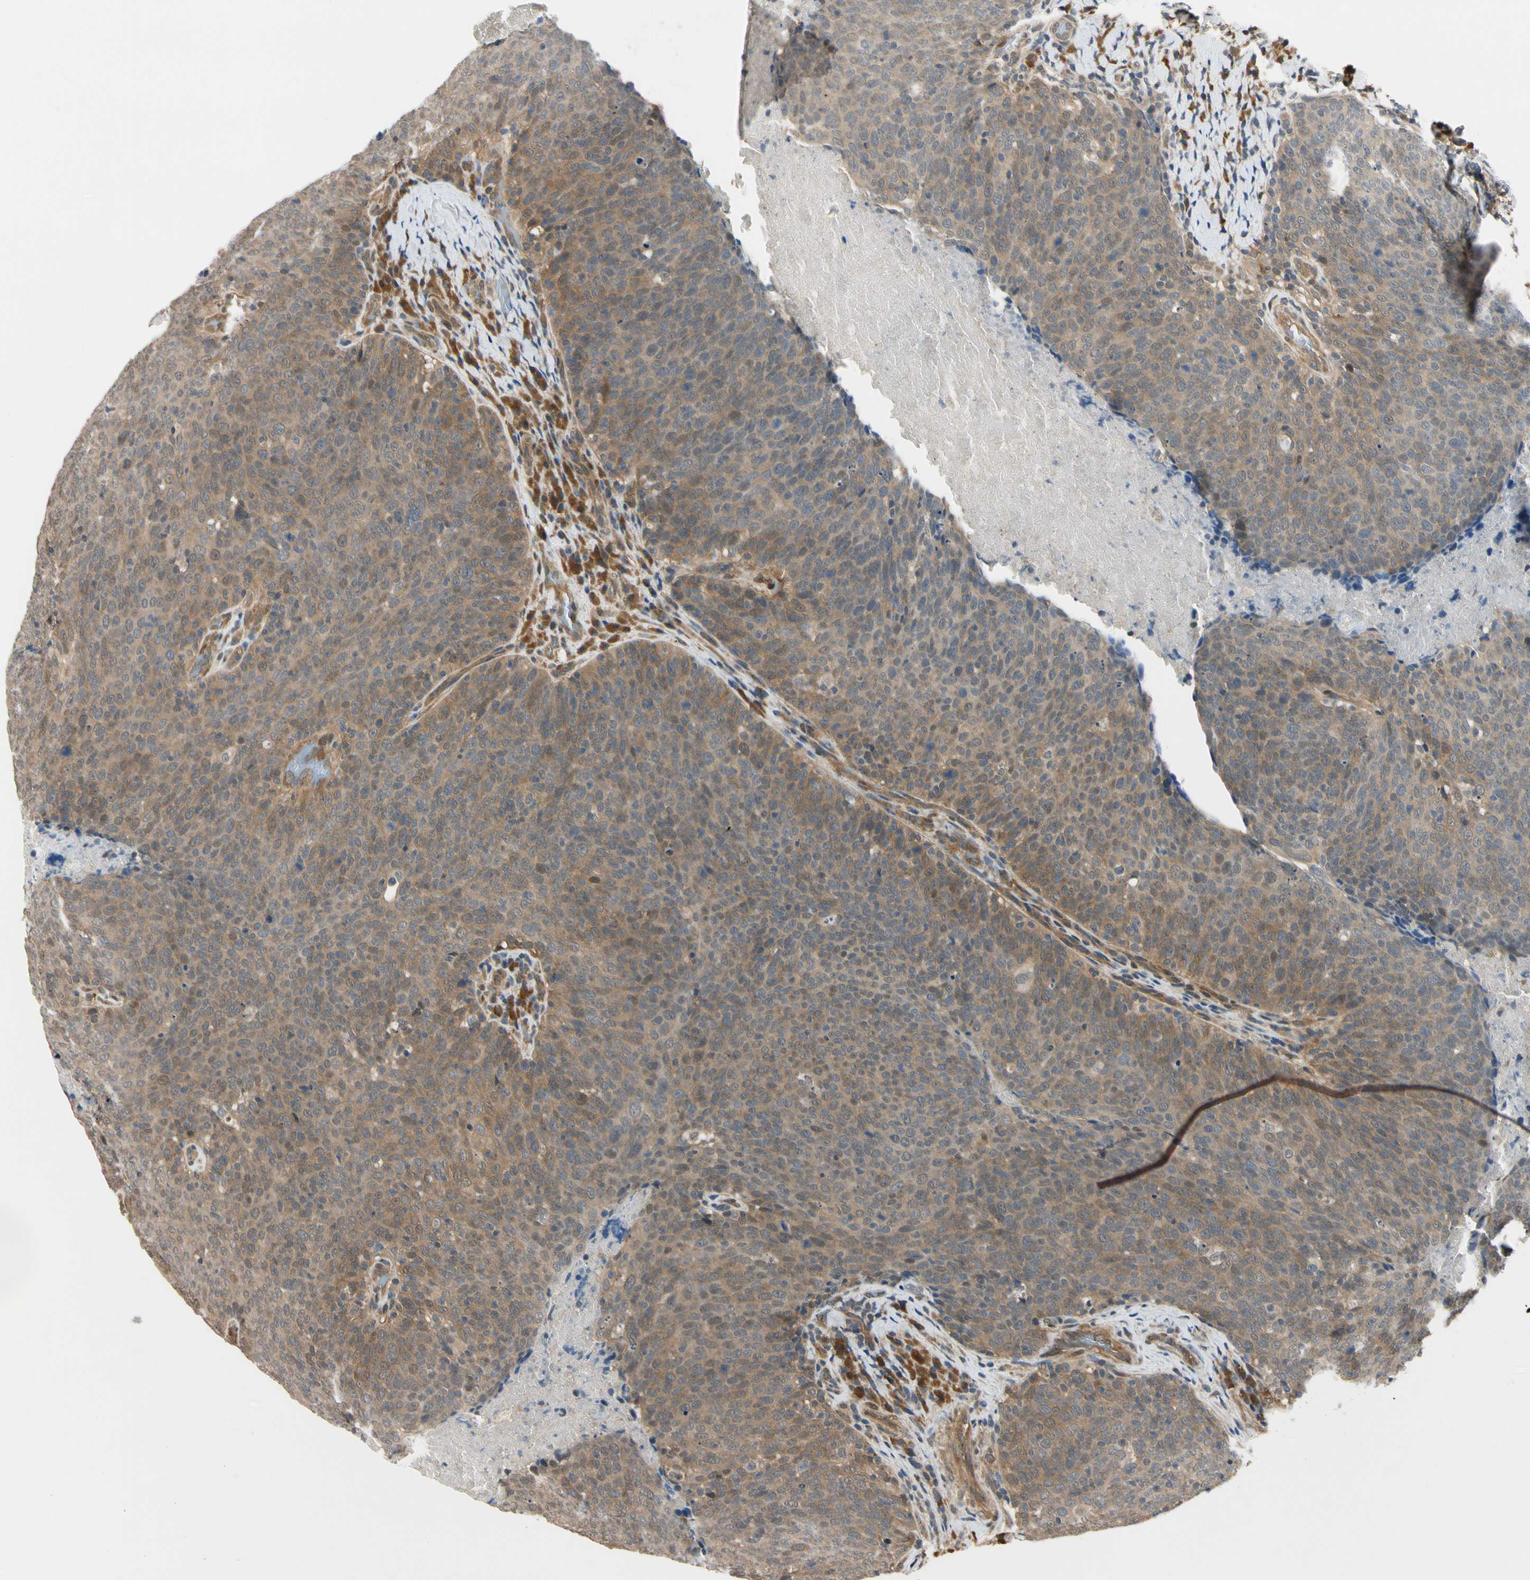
{"staining": {"intensity": "weak", "quantity": ">75%", "location": "cytoplasmic/membranous"}, "tissue": "head and neck cancer", "cell_type": "Tumor cells", "image_type": "cancer", "snomed": [{"axis": "morphology", "description": "Squamous cell carcinoma, NOS"}, {"axis": "morphology", "description": "Squamous cell carcinoma, metastatic, NOS"}, {"axis": "topography", "description": "Lymph node"}, {"axis": "topography", "description": "Head-Neck"}], "caption": "Immunohistochemistry (IHC) micrograph of neoplastic tissue: human squamous cell carcinoma (head and neck) stained using IHC demonstrates low levels of weak protein expression localized specifically in the cytoplasmic/membranous of tumor cells, appearing as a cytoplasmic/membranous brown color.", "gene": "RASGRF1", "patient": {"sex": "male", "age": 62}}